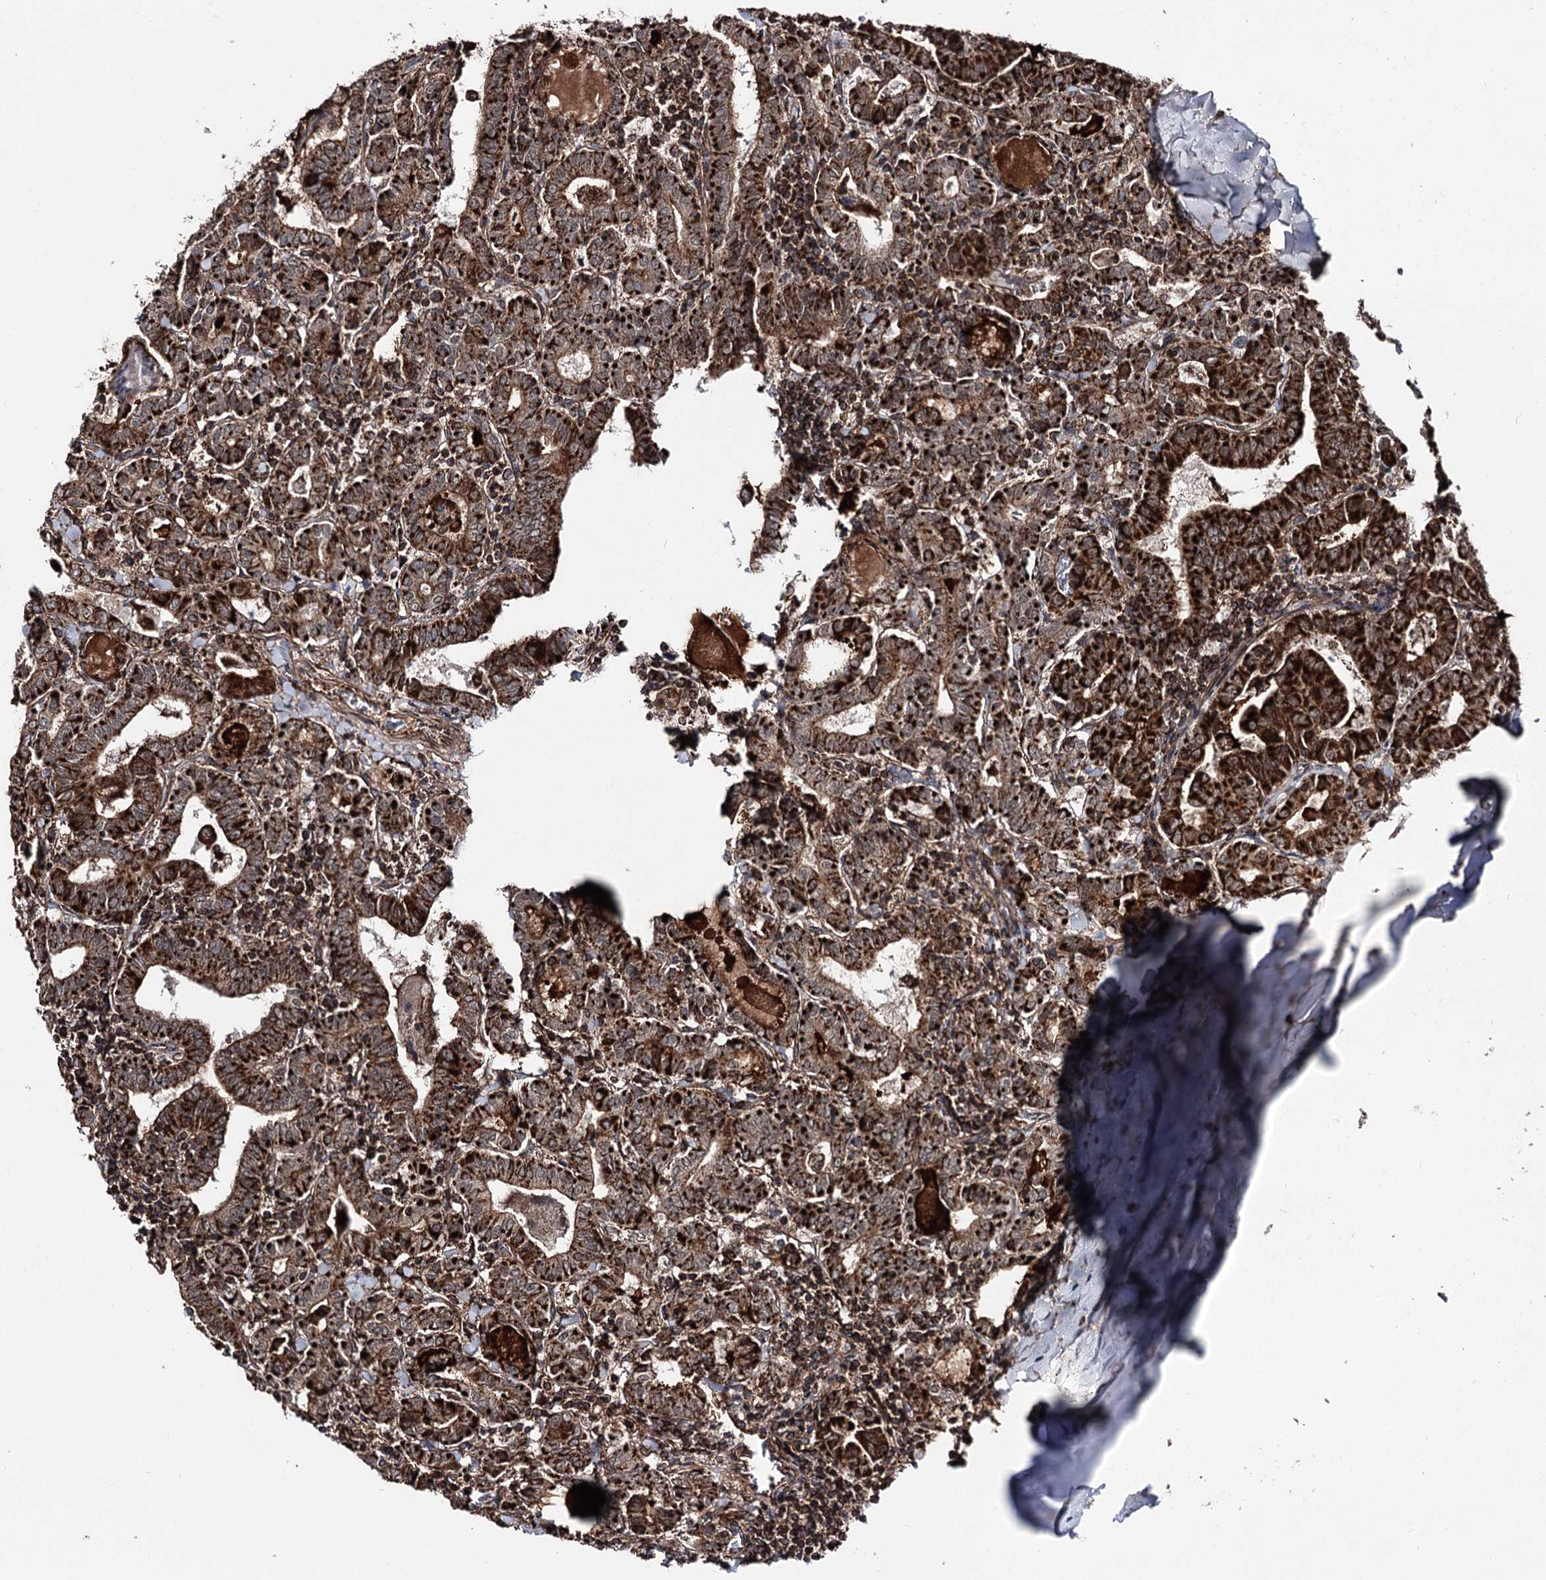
{"staining": {"intensity": "strong", "quantity": ">75%", "location": "cytoplasmic/membranous"}, "tissue": "thyroid cancer", "cell_type": "Tumor cells", "image_type": "cancer", "snomed": [{"axis": "morphology", "description": "Papillary adenocarcinoma, NOS"}, {"axis": "topography", "description": "Thyroid gland"}], "caption": "This is a histology image of IHC staining of thyroid cancer (papillary adenocarcinoma), which shows strong staining in the cytoplasmic/membranous of tumor cells.", "gene": "FGFR1OP2", "patient": {"sex": "female", "age": 72}}